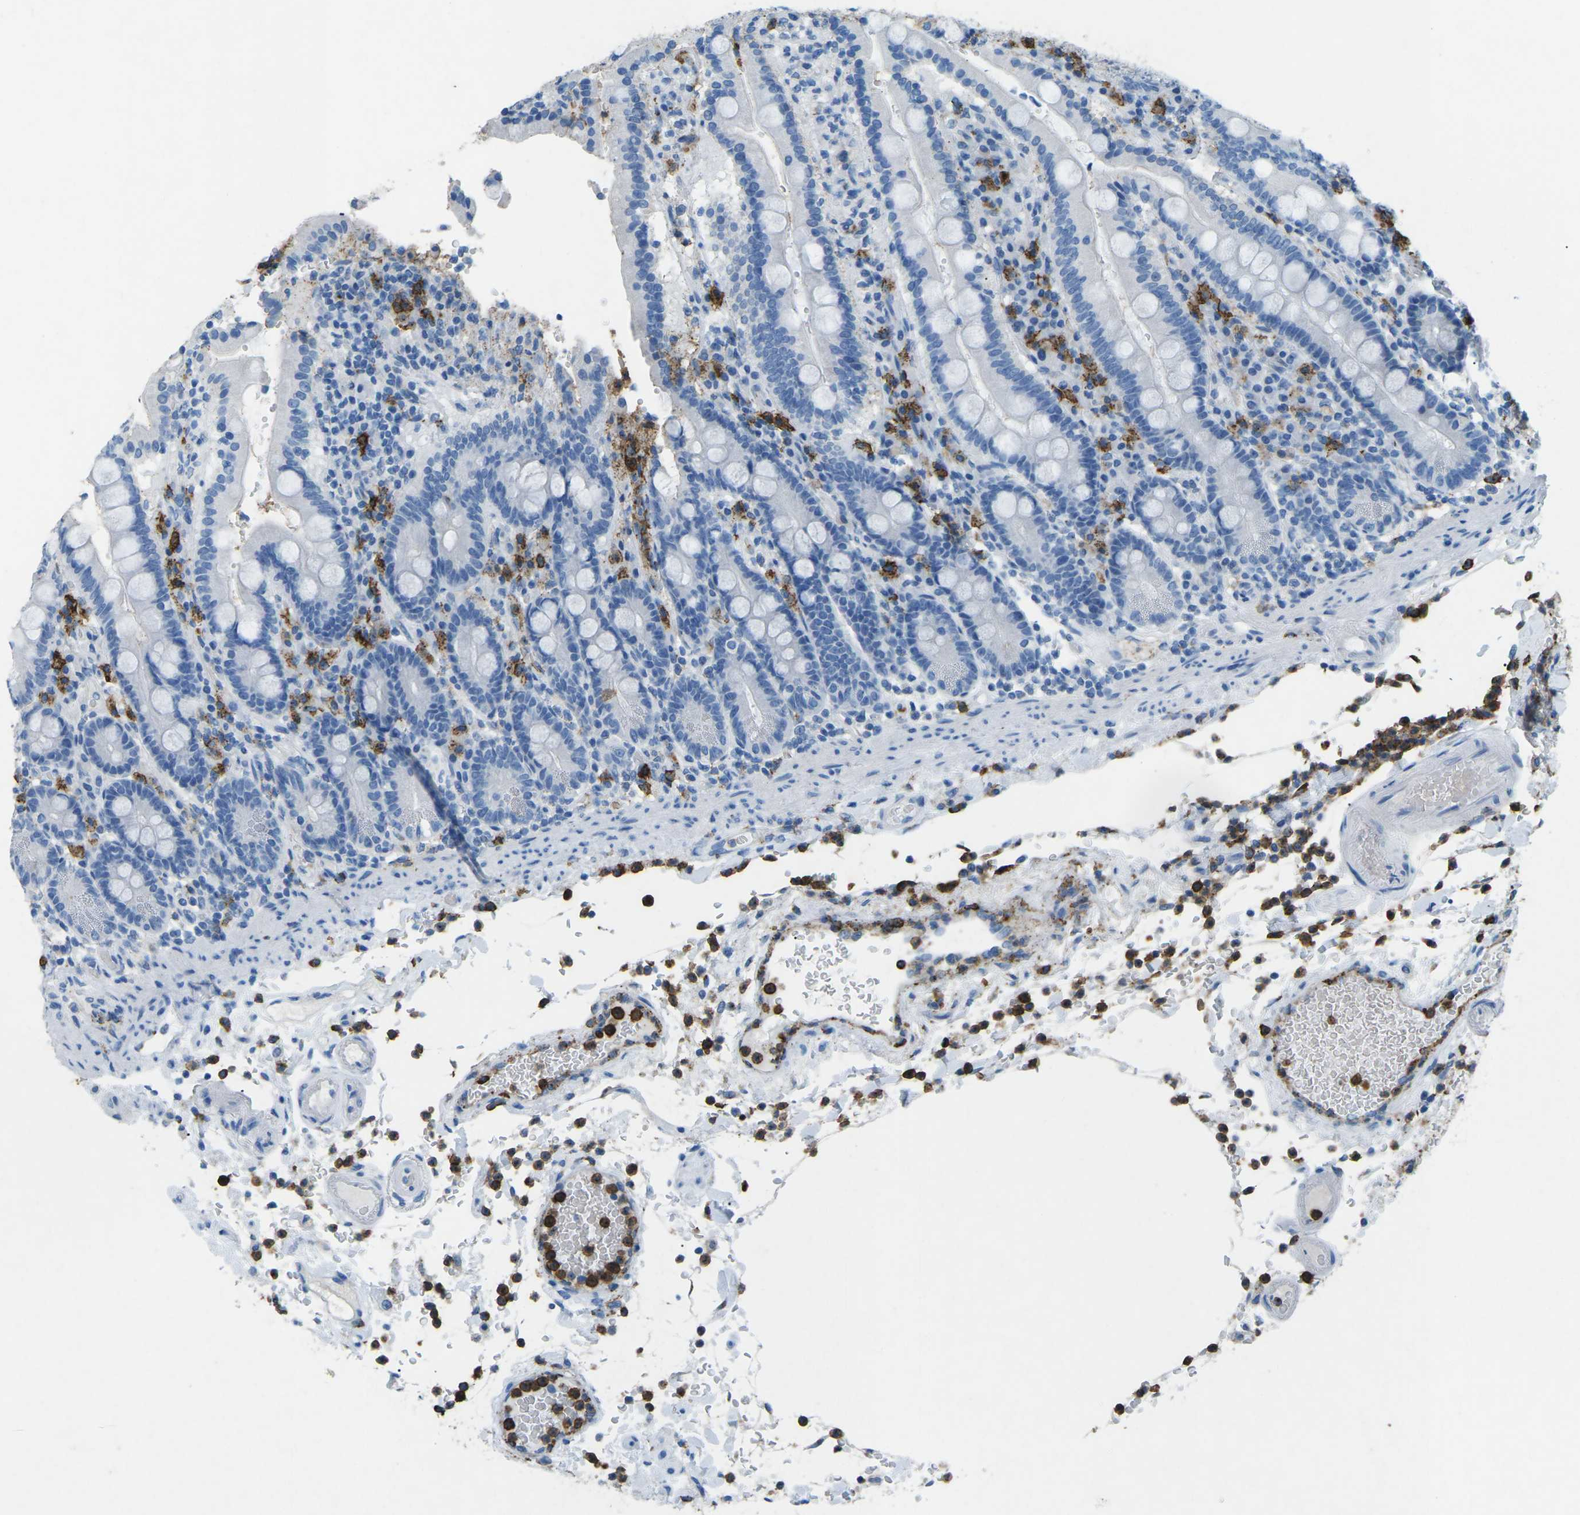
{"staining": {"intensity": "negative", "quantity": "none", "location": "none"}, "tissue": "duodenum", "cell_type": "Glandular cells", "image_type": "normal", "snomed": [{"axis": "morphology", "description": "Normal tissue, NOS"}, {"axis": "topography", "description": "Small intestine, NOS"}], "caption": "There is no significant staining in glandular cells of duodenum. (DAB IHC with hematoxylin counter stain).", "gene": "CTAGE1", "patient": {"sex": "female", "age": 71}}